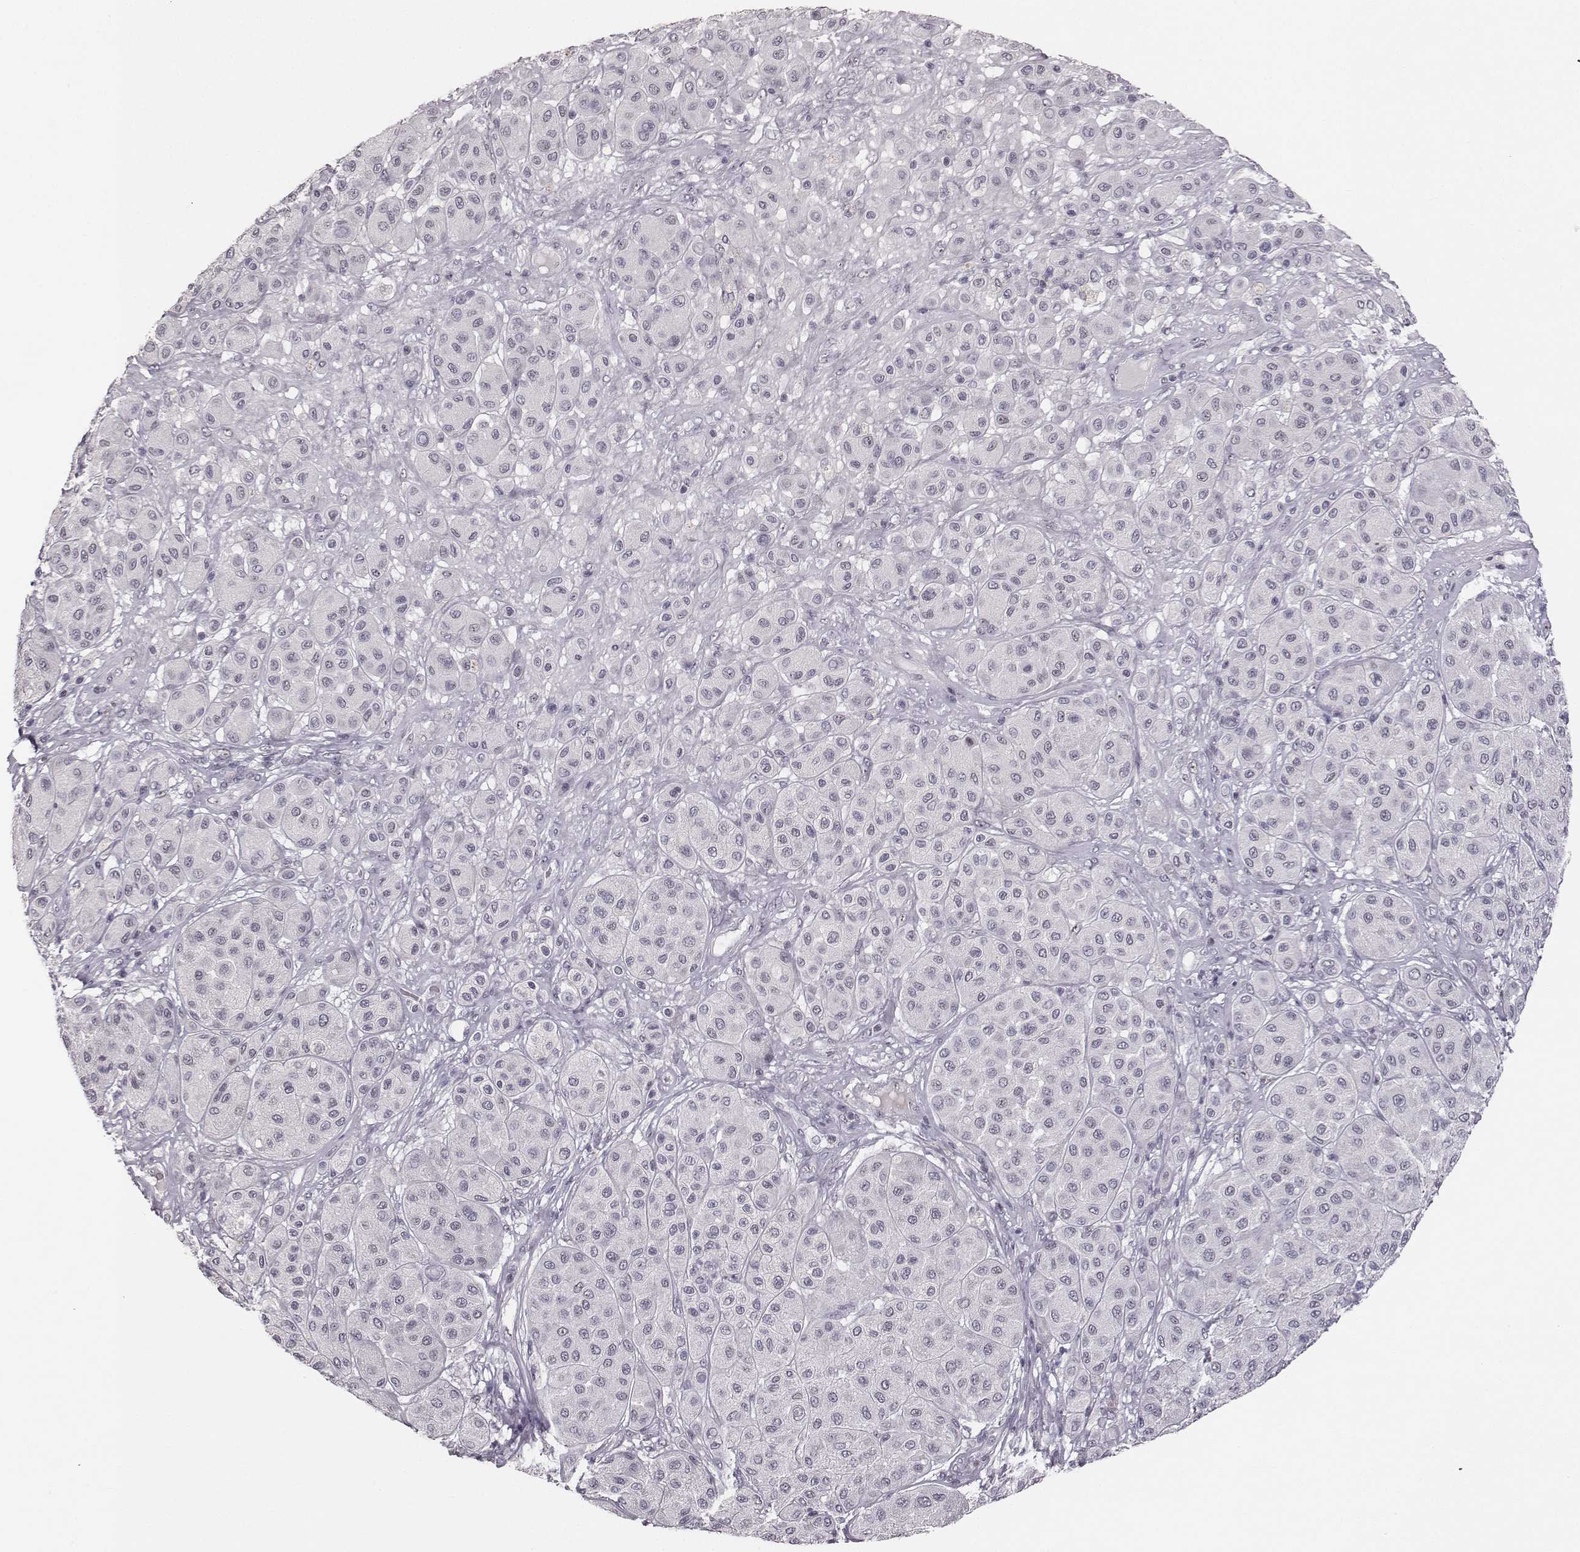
{"staining": {"intensity": "negative", "quantity": "none", "location": "none"}, "tissue": "melanoma", "cell_type": "Tumor cells", "image_type": "cancer", "snomed": [{"axis": "morphology", "description": "Malignant melanoma, Metastatic site"}, {"axis": "topography", "description": "Smooth muscle"}], "caption": "Immunohistochemistry micrograph of melanoma stained for a protein (brown), which exhibits no staining in tumor cells.", "gene": "NIFK", "patient": {"sex": "male", "age": 41}}